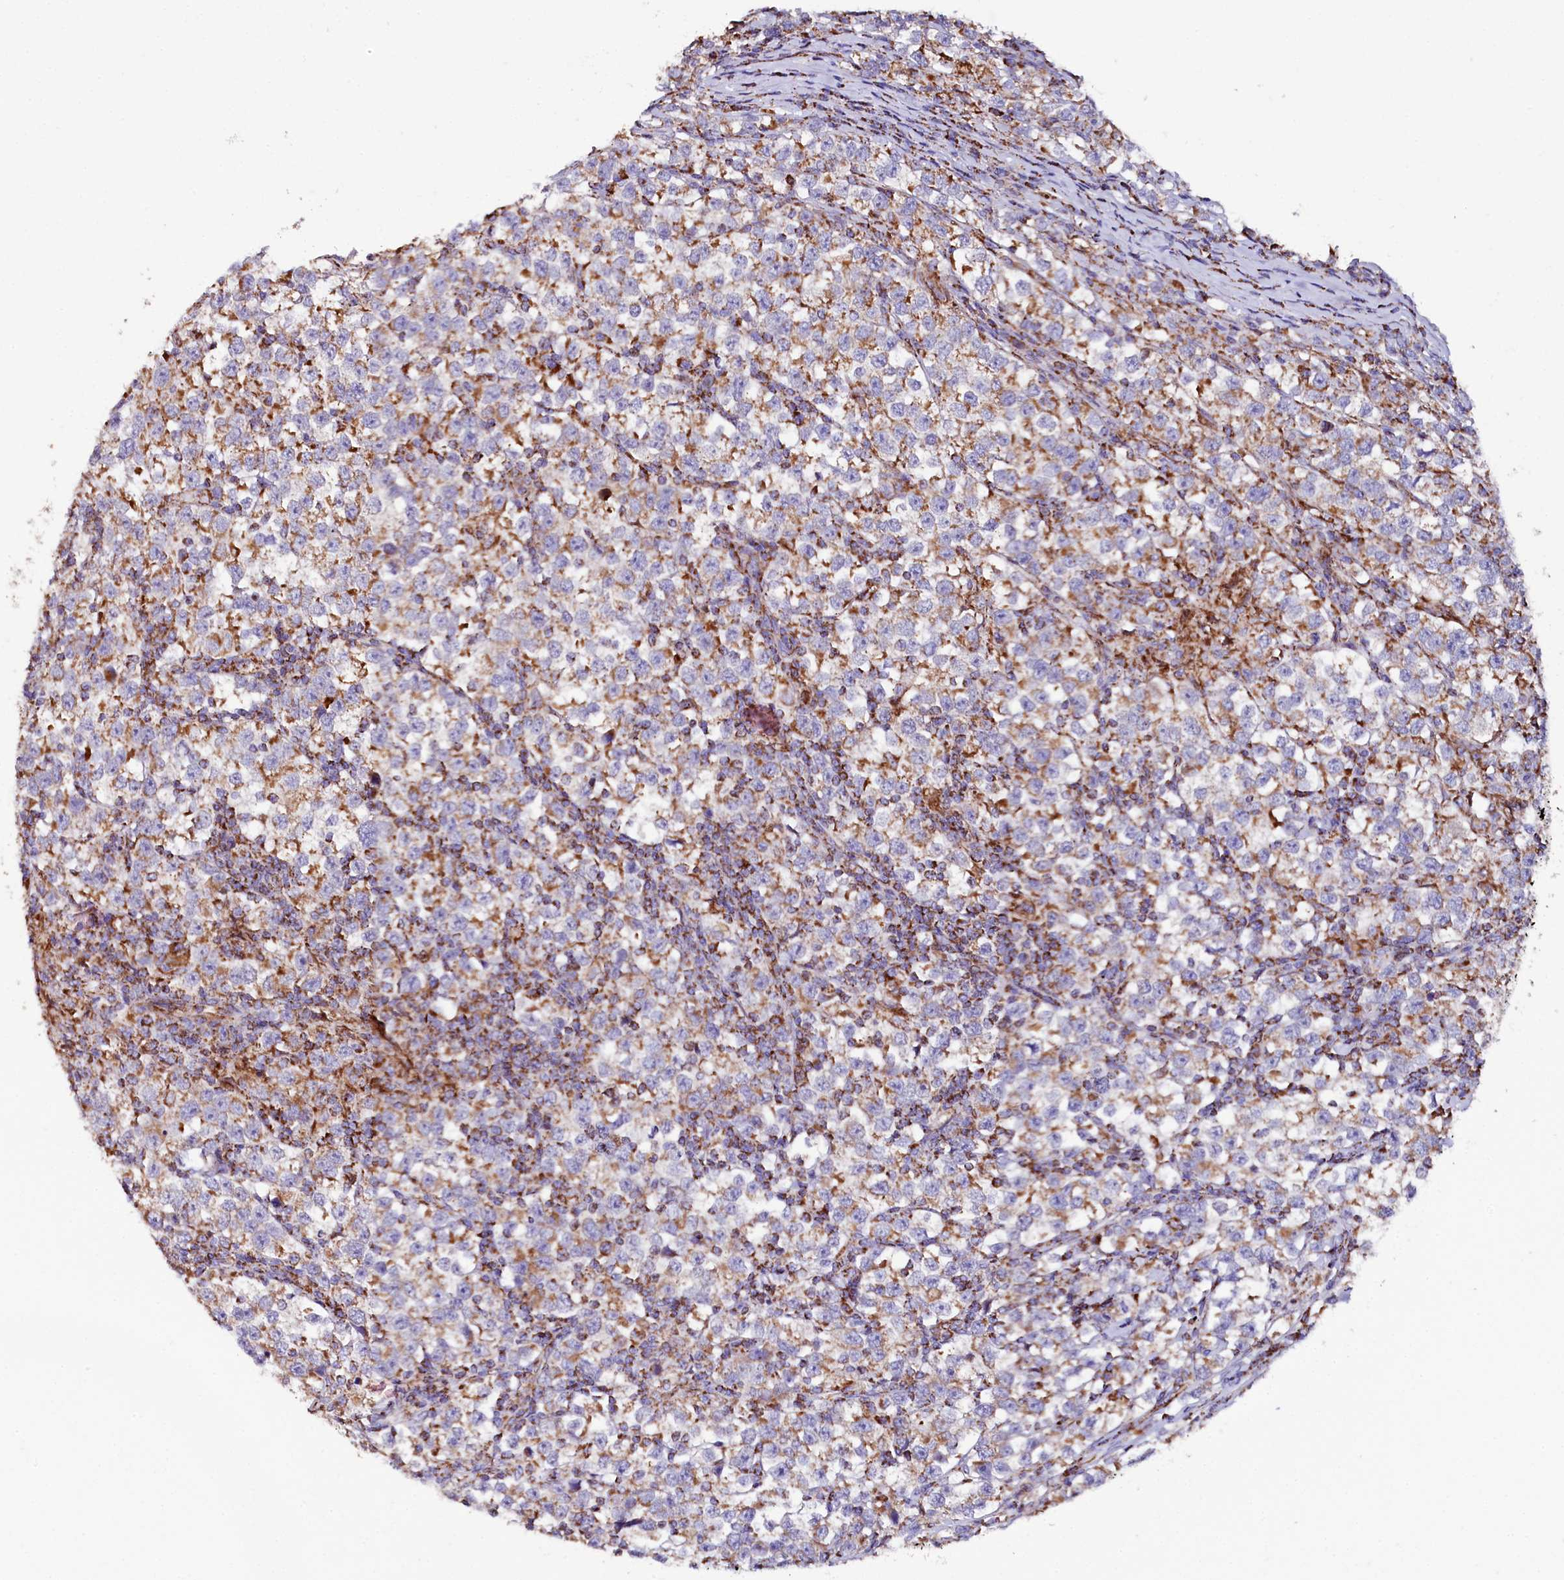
{"staining": {"intensity": "moderate", "quantity": ">75%", "location": "cytoplasmic/membranous"}, "tissue": "testis cancer", "cell_type": "Tumor cells", "image_type": "cancer", "snomed": [{"axis": "morphology", "description": "Normal tissue, NOS"}, {"axis": "morphology", "description": "Seminoma, NOS"}, {"axis": "topography", "description": "Testis"}], "caption": "Protein expression analysis of seminoma (testis) reveals moderate cytoplasmic/membranous expression in about >75% of tumor cells.", "gene": "APLP2", "patient": {"sex": "male", "age": 43}}